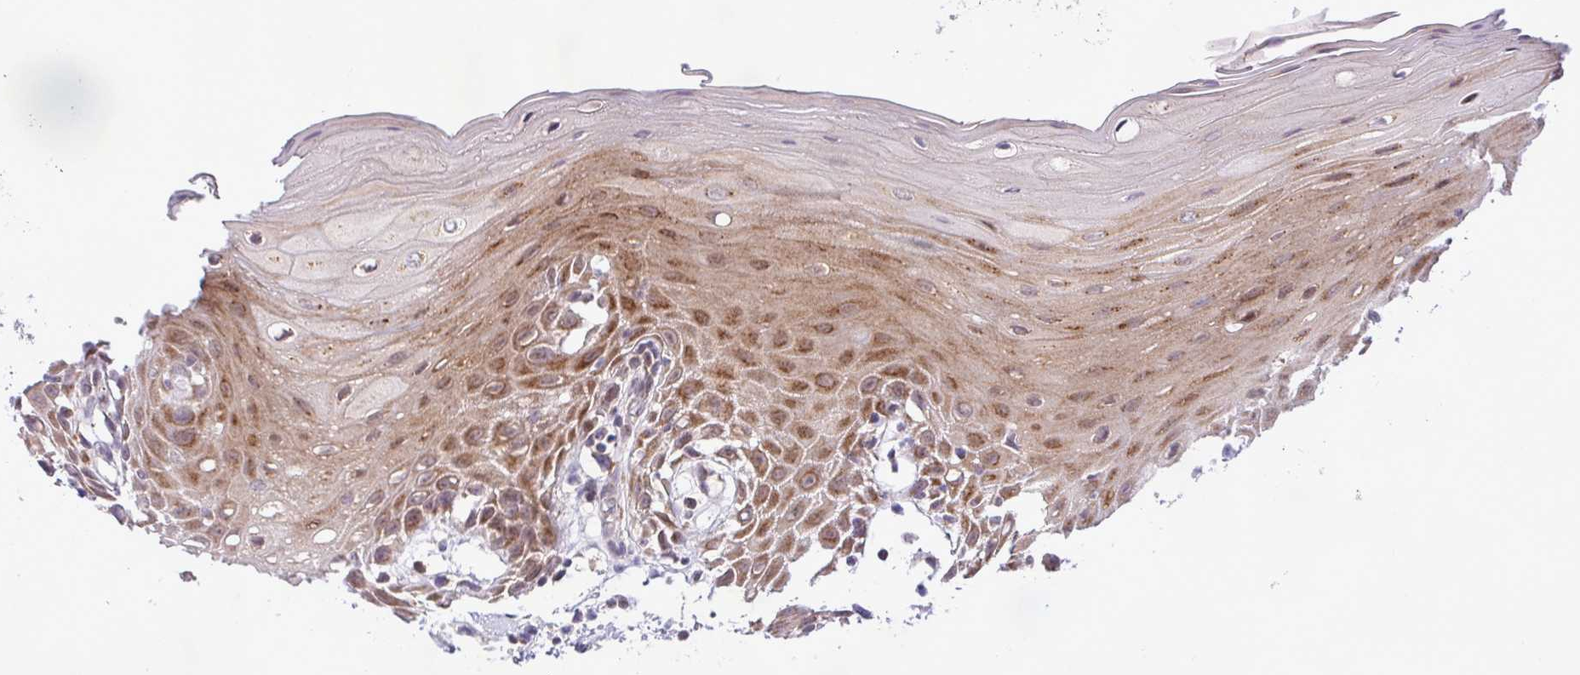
{"staining": {"intensity": "moderate", "quantity": ">75%", "location": "cytoplasmic/membranous,nuclear"}, "tissue": "oral mucosa", "cell_type": "Squamous epithelial cells", "image_type": "normal", "snomed": [{"axis": "morphology", "description": "Normal tissue, NOS"}, {"axis": "topography", "description": "Oral tissue"}, {"axis": "topography", "description": "Tounge, NOS"}], "caption": "This micrograph shows immunohistochemistry (IHC) staining of unremarkable human oral mucosa, with medium moderate cytoplasmic/membranous,nuclear positivity in about >75% of squamous epithelial cells.", "gene": "B3GNT9", "patient": {"sex": "female", "age": 59}}